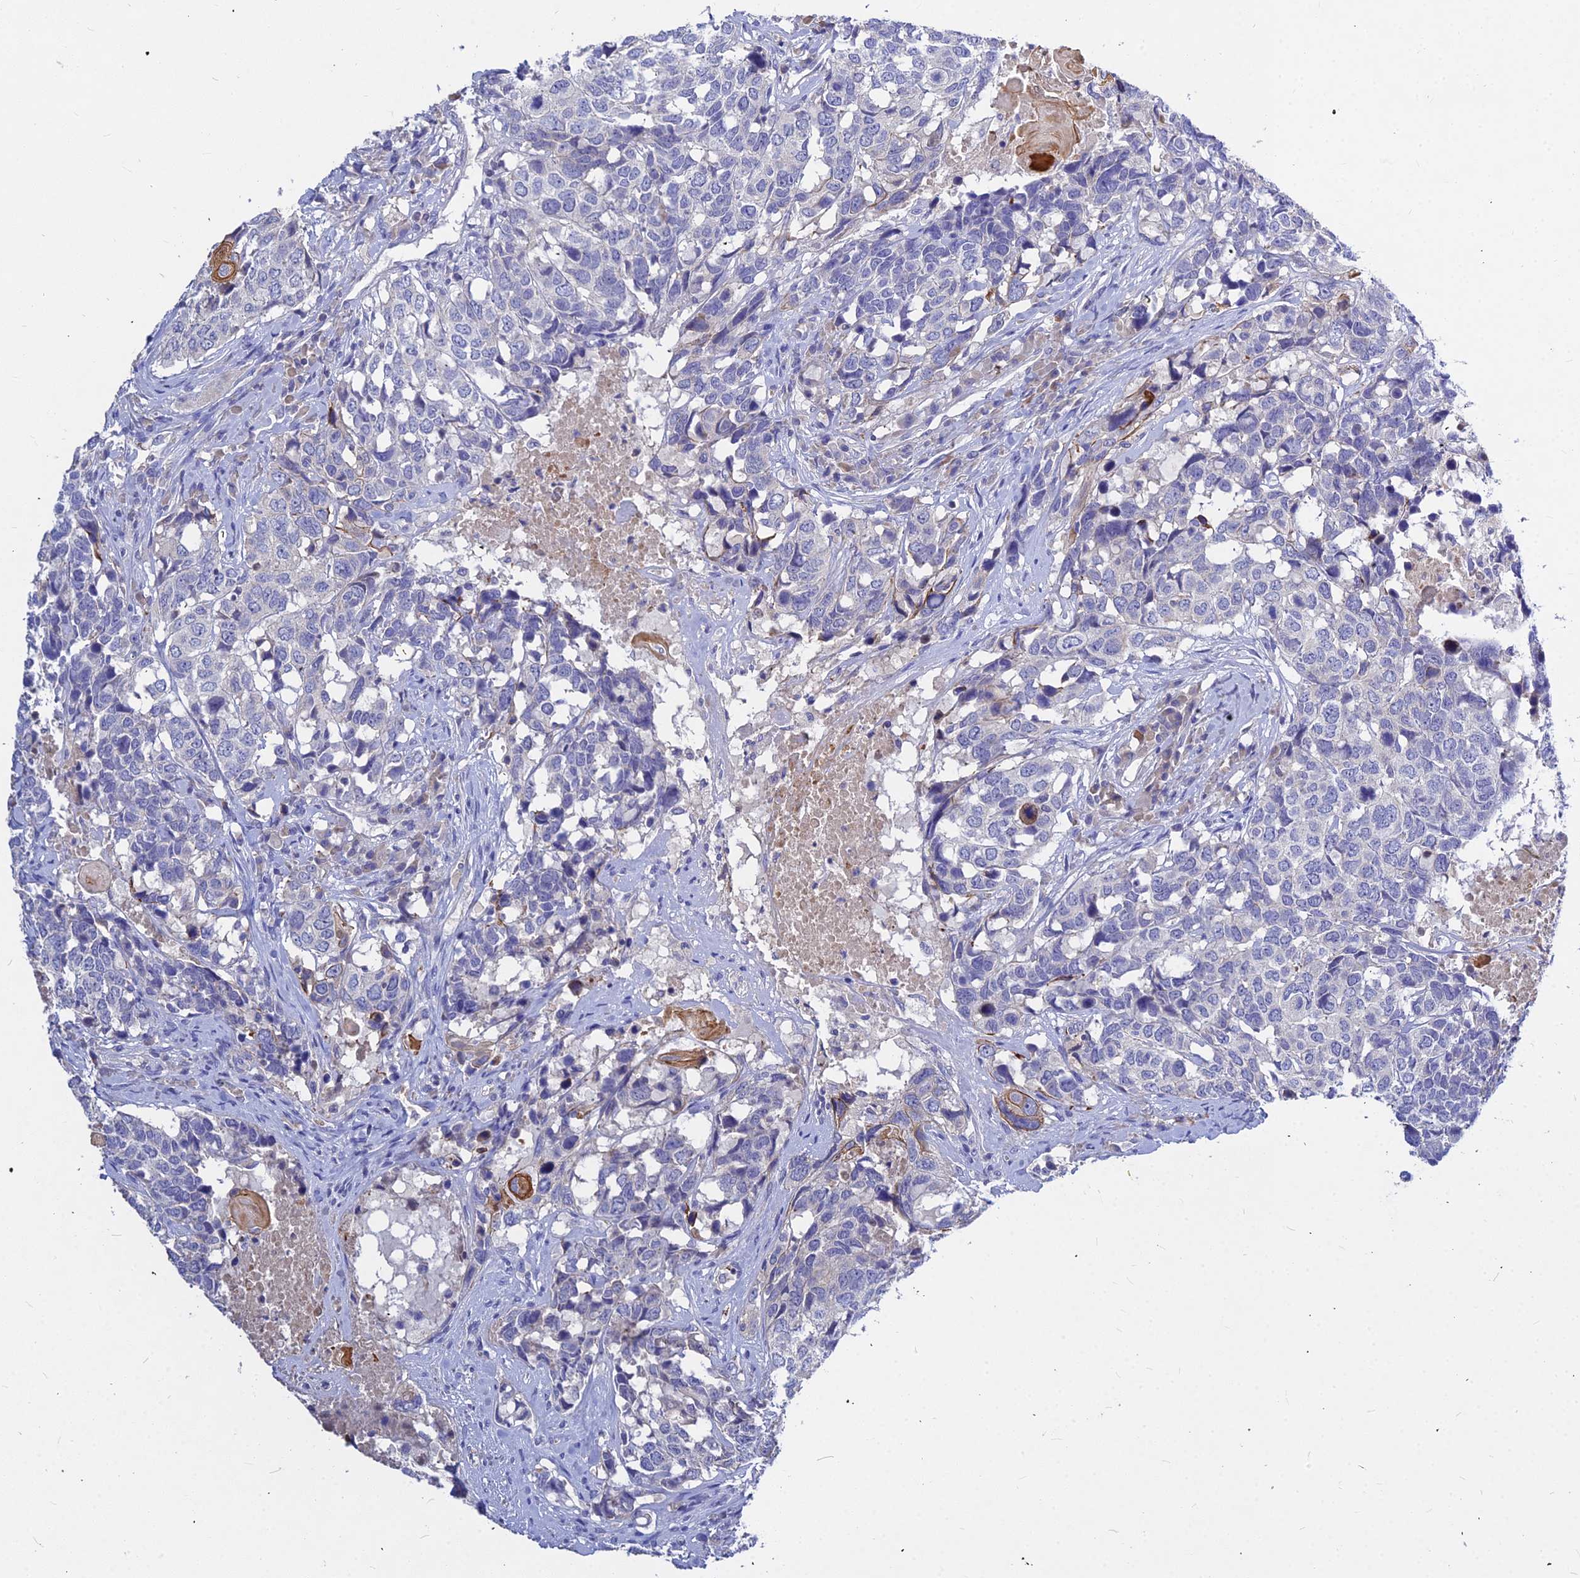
{"staining": {"intensity": "strong", "quantity": "<25%", "location": "cytoplasmic/membranous"}, "tissue": "head and neck cancer", "cell_type": "Tumor cells", "image_type": "cancer", "snomed": [{"axis": "morphology", "description": "Squamous cell carcinoma, NOS"}, {"axis": "topography", "description": "Head-Neck"}], "caption": "Brown immunohistochemical staining in human head and neck squamous cell carcinoma exhibits strong cytoplasmic/membranous expression in about <25% of tumor cells.", "gene": "DMRTA1", "patient": {"sex": "male", "age": 66}}